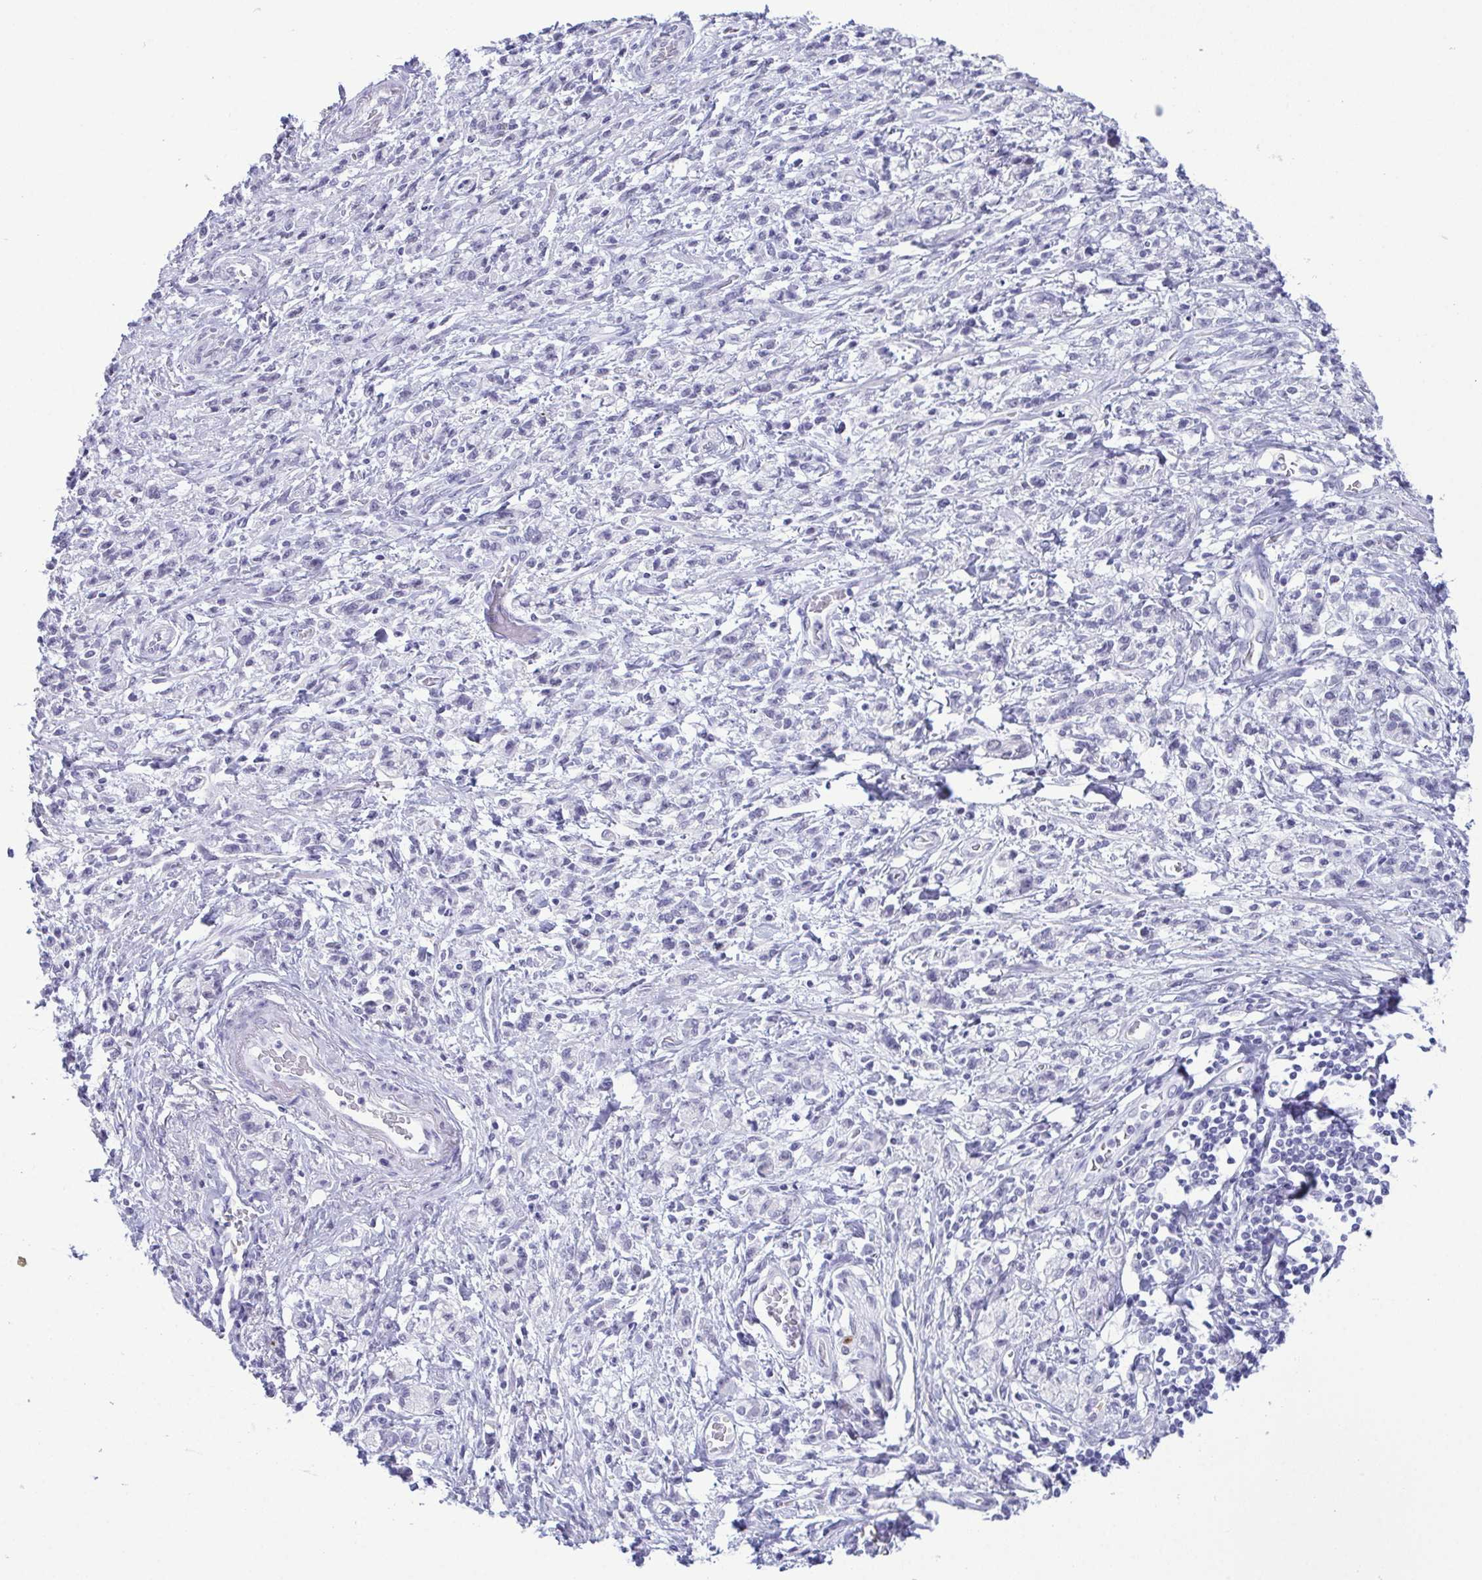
{"staining": {"intensity": "negative", "quantity": "none", "location": "none"}, "tissue": "stomach cancer", "cell_type": "Tumor cells", "image_type": "cancer", "snomed": [{"axis": "morphology", "description": "Adenocarcinoma, NOS"}, {"axis": "topography", "description": "Stomach"}], "caption": "Immunohistochemistry (IHC) image of neoplastic tissue: adenocarcinoma (stomach) stained with DAB reveals no significant protein staining in tumor cells.", "gene": "SUGP2", "patient": {"sex": "male", "age": 77}}